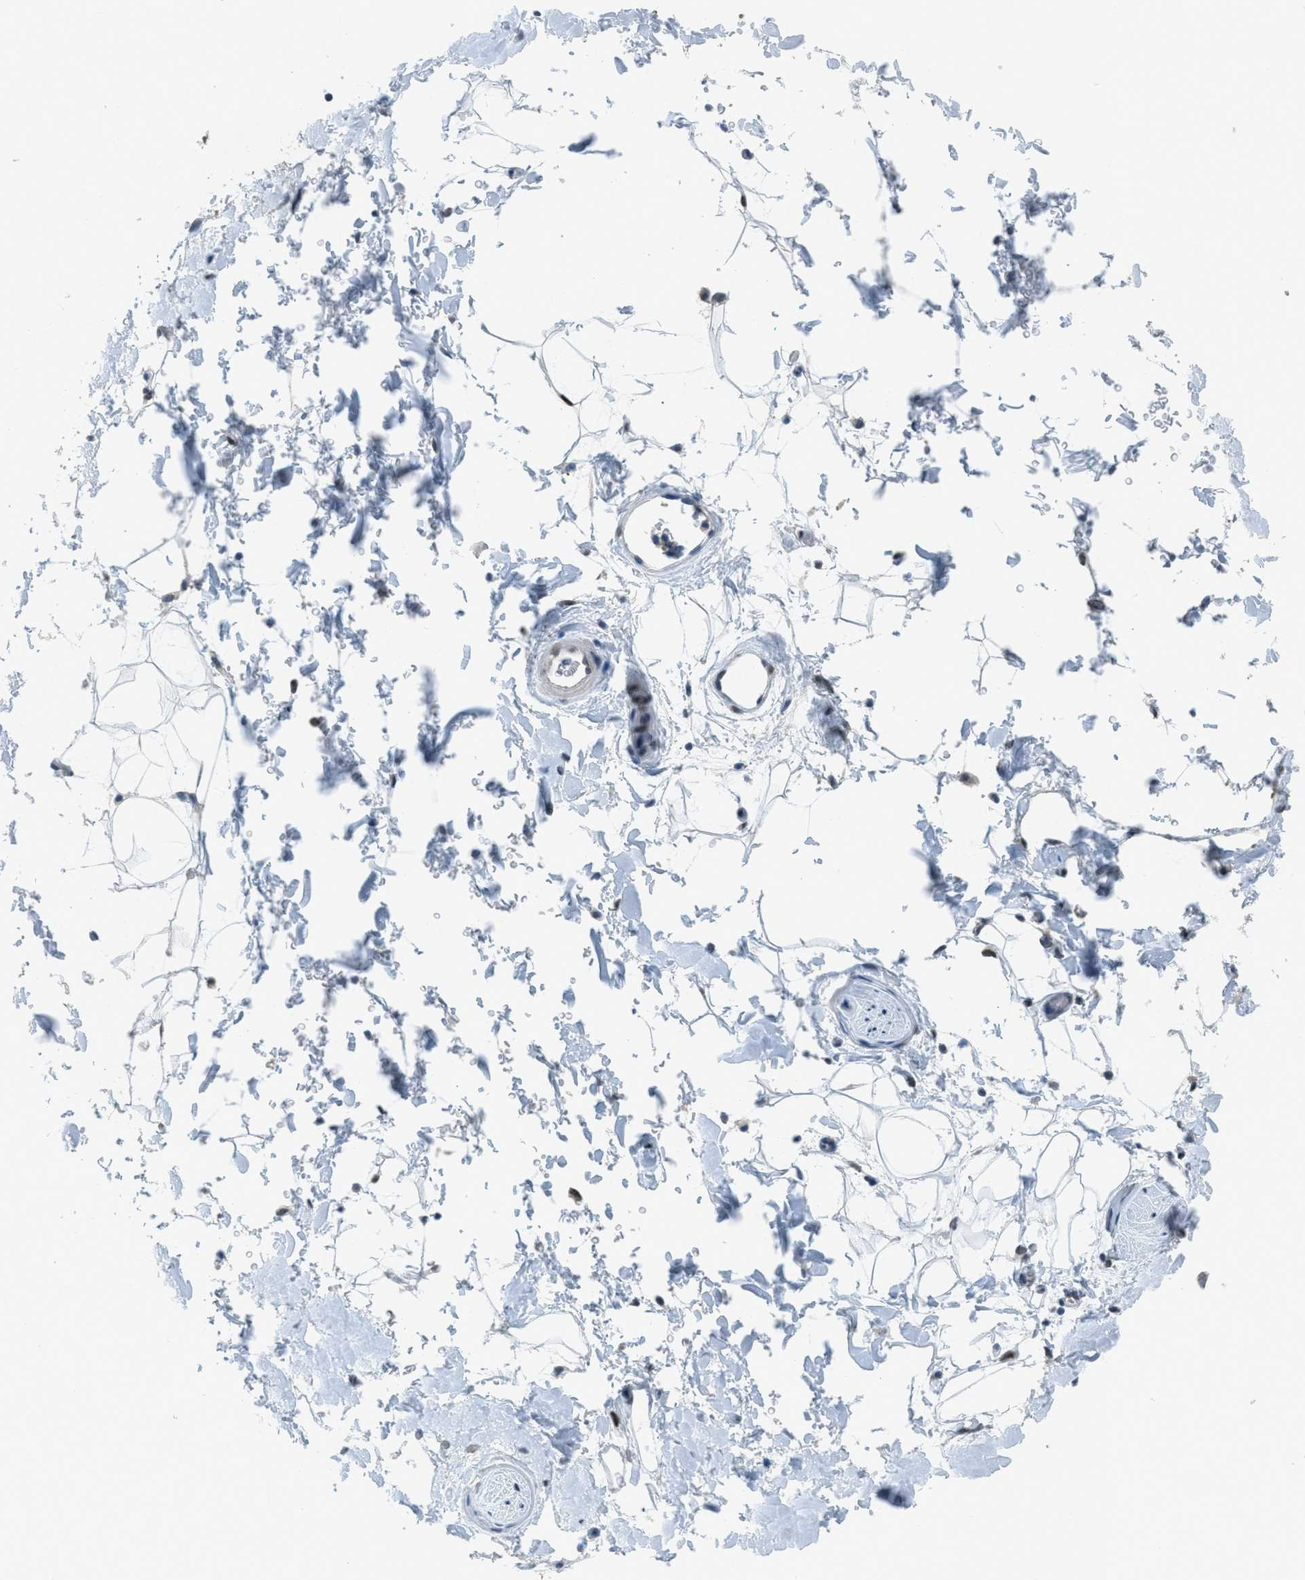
{"staining": {"intensity": "weak", "quantity": "<25%", "location": "cytoplasmic/membranous"}, "tissue": "adipose tissue", "cell_type": "Adipocytes", "image_type": "normal", "snomed": [{"axis": "morphology", "description": "Normal tissue, NOS"}, {"axis": "topography", "description": "Soft tissue"}], "caption": "Immunohistochemistry of benign human adipose tissue exhibits no expression in adipocytes.", "gene": "TTC13", "patient": {"sex": "male", "age": 72}}